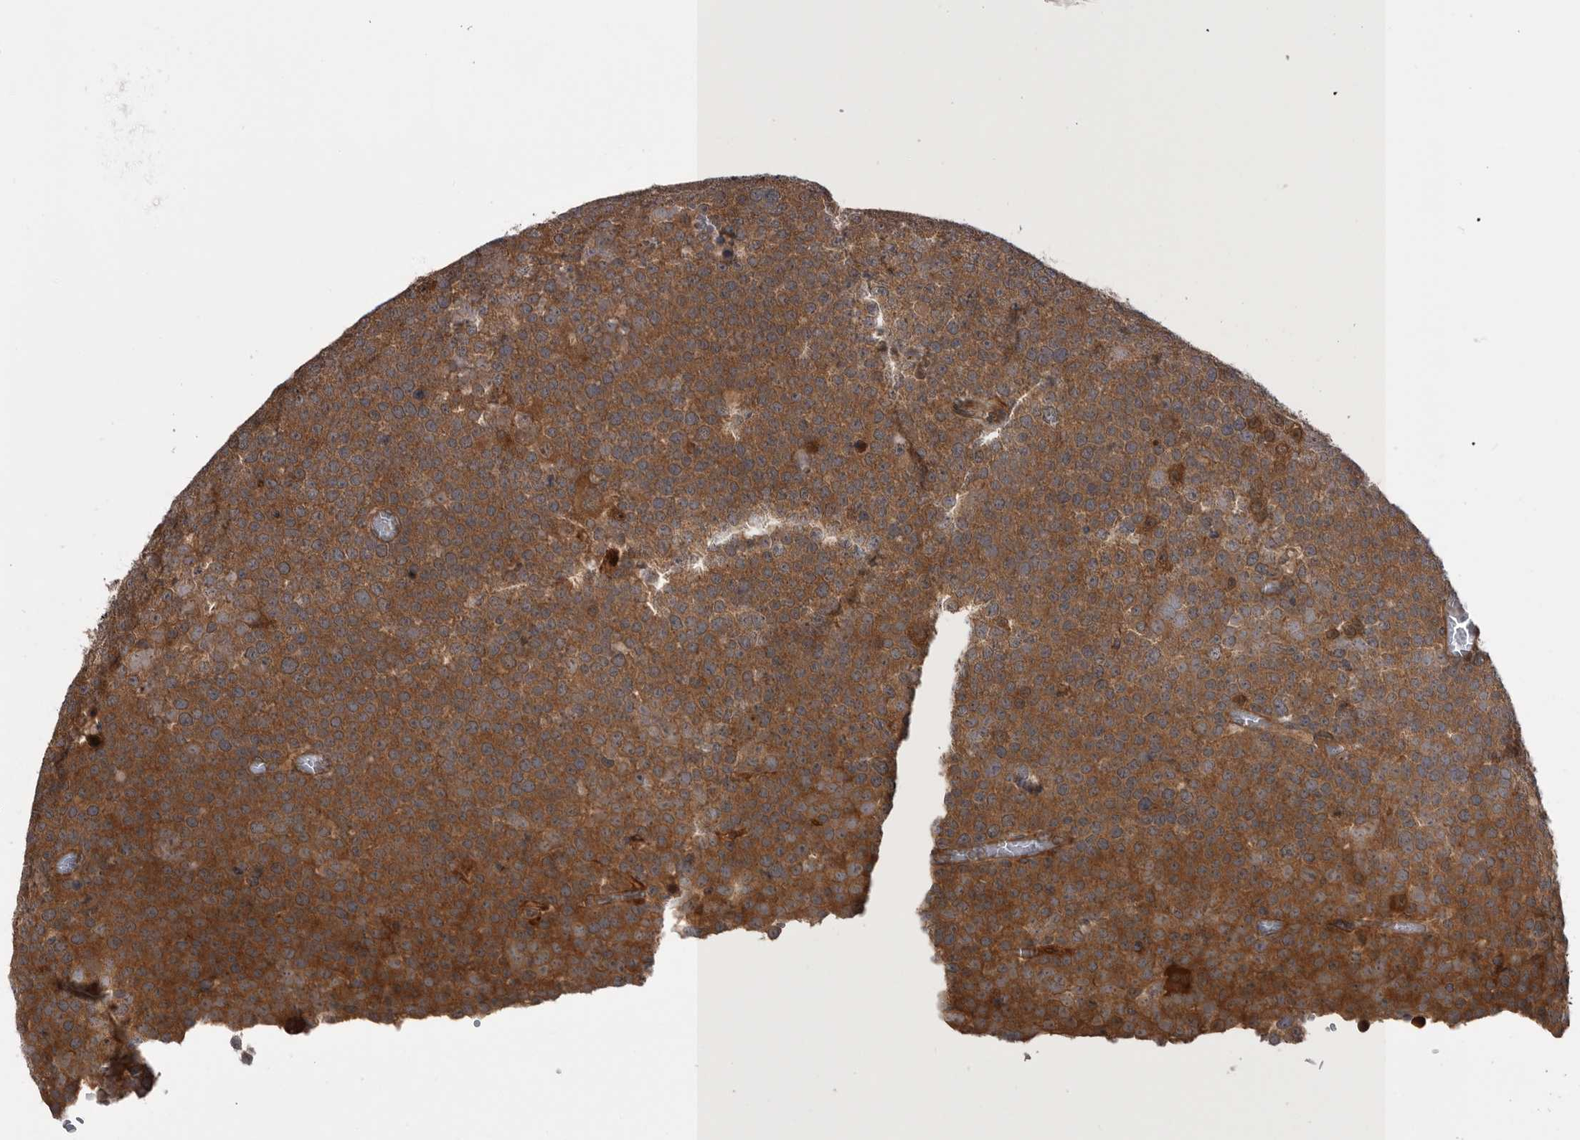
{"staining": {"intensity": "strong", "quantity": ">75%", "location": "cytoplasmic/membranous"}, "tissue": "testis cancer", "cell_type": "Tumor cells", "image_type": "cancer", "snomed": [{"axis": "morphology", "description": "Seminoma, NOS"}, {"axis": "topography", "description": "Testis"}], "caption": "The histopathology image reveals immunohistochemical staining of testis cancer (seminoma). There is strong cytoplasmic/membranous positivity is identified in about >75% of tumor cells.", "gene": "RAB3GAP2", "patient": {"sex": "male", "age": 71}}